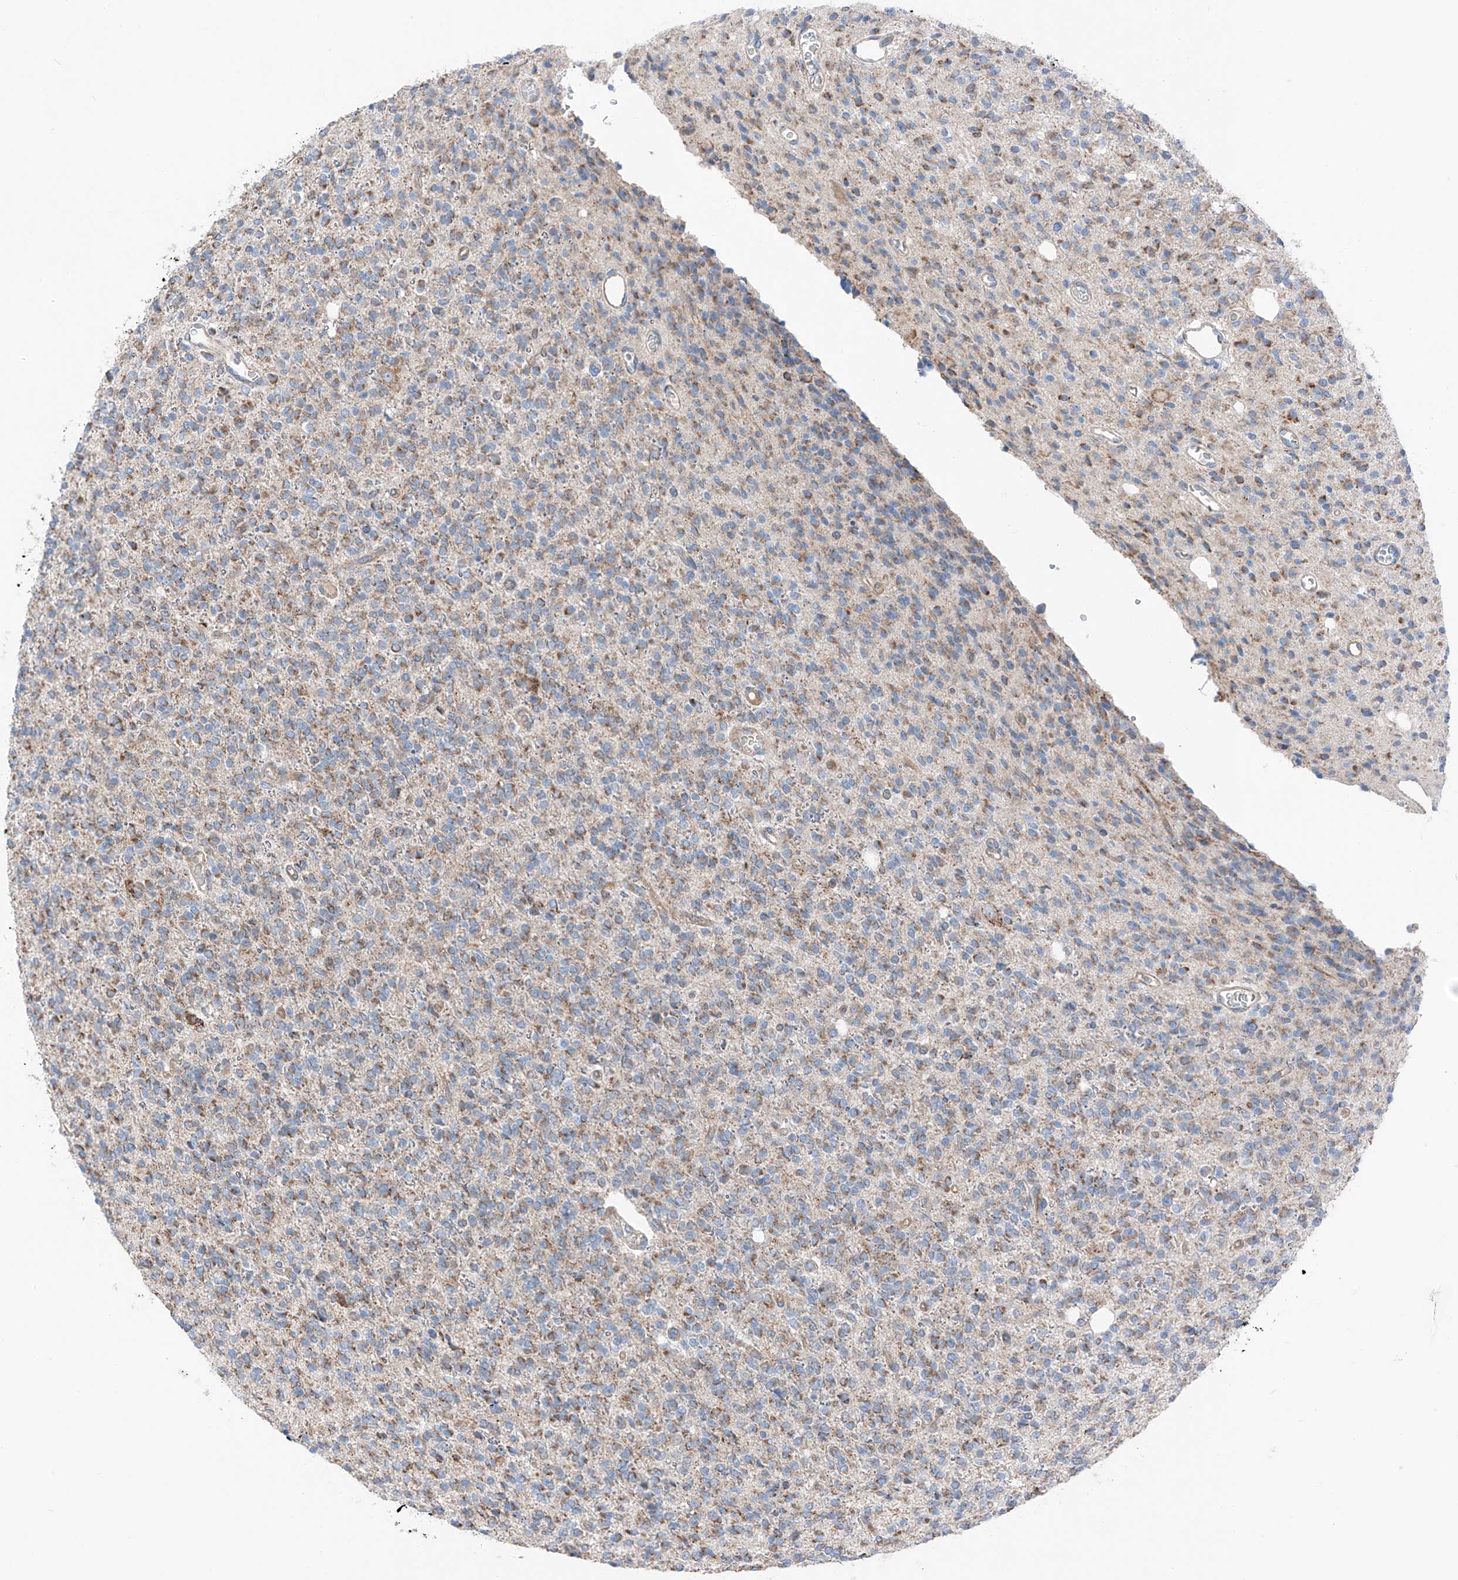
{"staining": {"intensity": "moderate", "quantity": "25%-75%", "location": "cytoplasmic/membranous"}, "tissue": "glioma", "cell_type": "Tumor cells", "image_type": "cancer", "snomed": [{"axis": "morphology", "description": "Glioma, malignant, High grade"}, {"axis": "topography", "description": "Brain"}], "caption": "Immunohistochemistry (IHC) (DAB) staining of human glioma shows moderate cytoplasmic/membranous protein positivity in about 25%-75% of tumor cells. (brown staining indicates protein expression, while blue staining denotes nuclei).", "gene": "MRAP", "patient": {"sex": "male", "age": 34}}